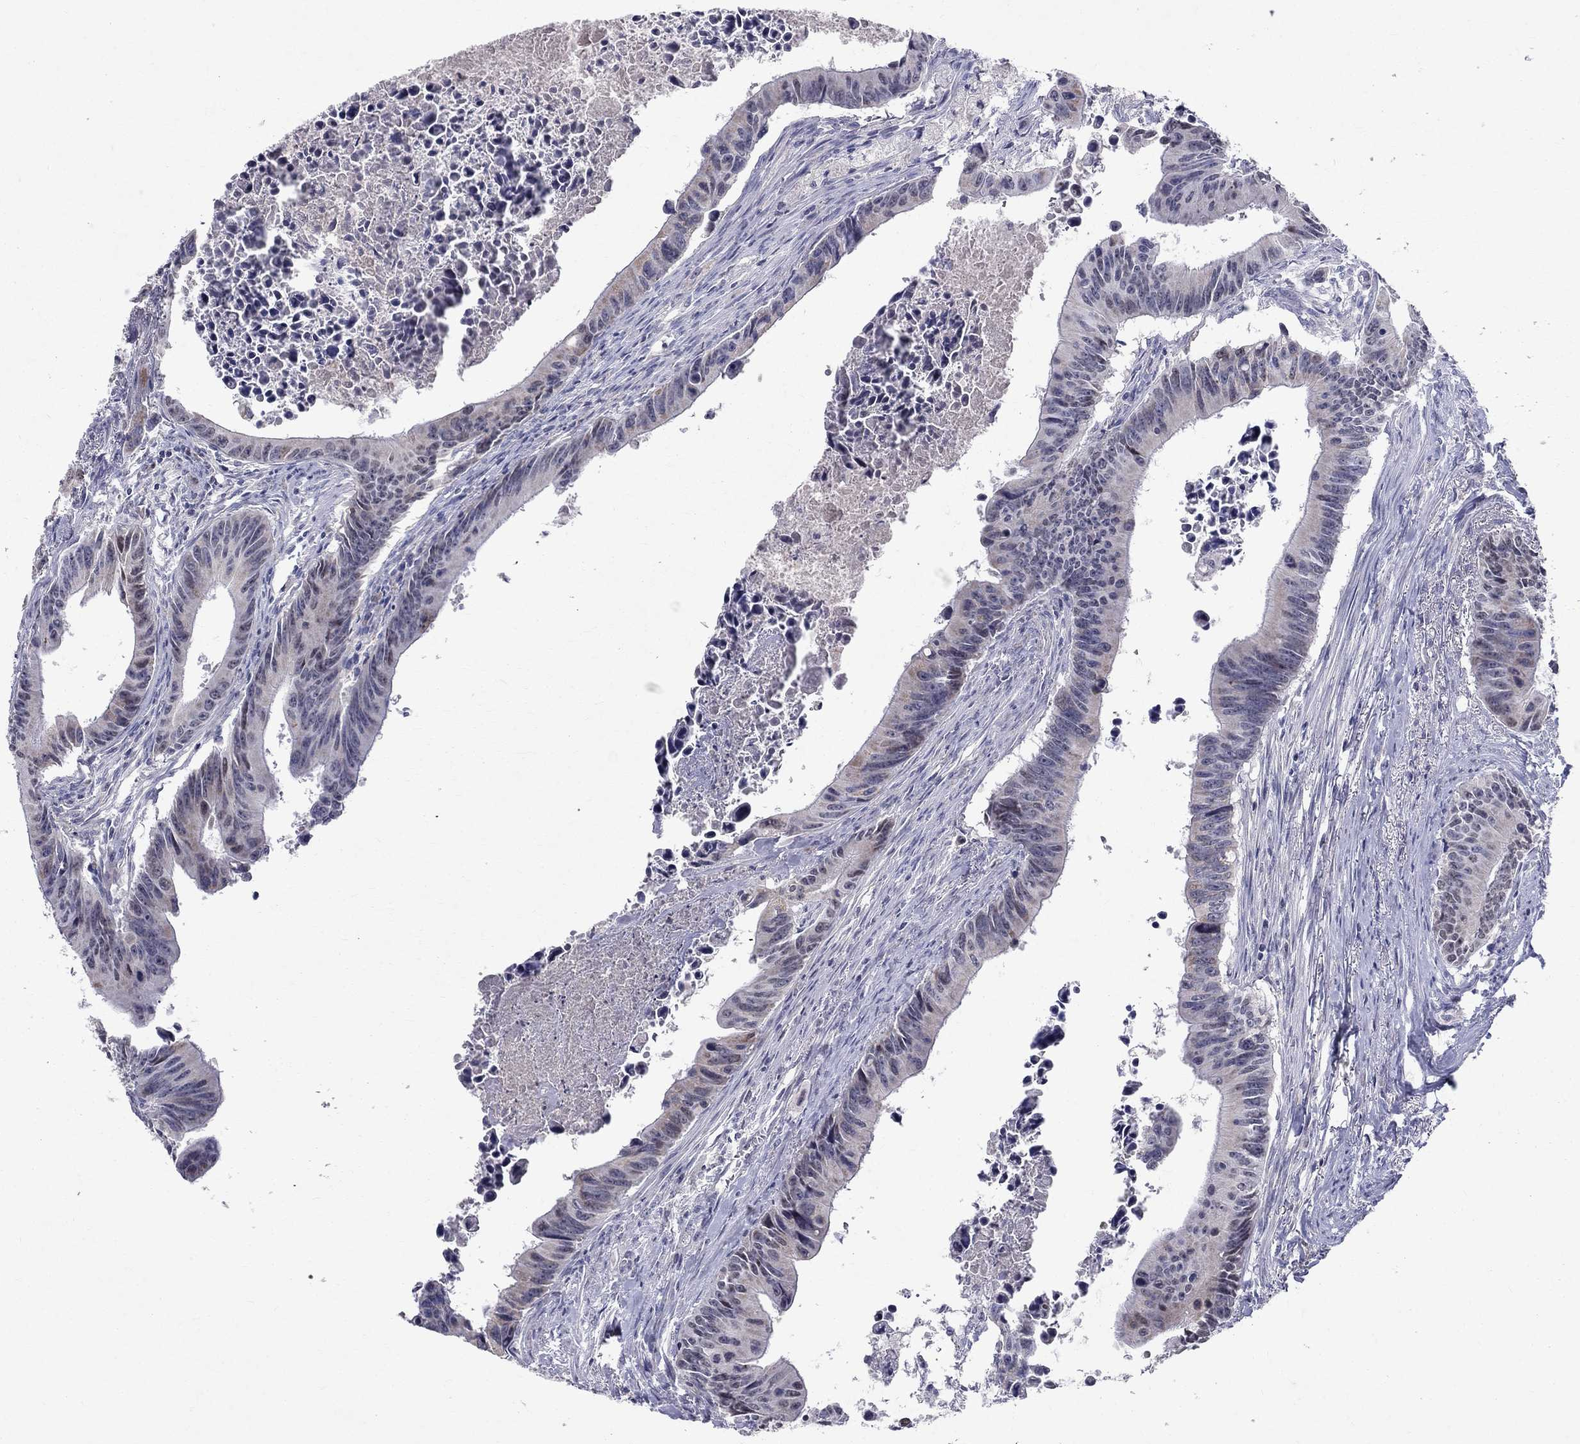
{"staining": {"intensity": "moderate", "quantity": "<25%", "location": "cytoplasmic/membranous"}, "tissue": "colorectal cancer", "cell_type": "Tumor cells", "image_type": "cancer", "snomed": [{"axis": "morphology", "description": "Adenocarcinoma, NOS"}, {"axis": "topography", "description": "Colon"}], "caption": "DAB immunohistochemical staining of human colorectal adenocarcinoma shows moderate cytoplasmic/membranous protein positivity in about <25% of tumor cells.", "gene": "SLC4A10", "patient": {"sex": "female", "age": 87}}